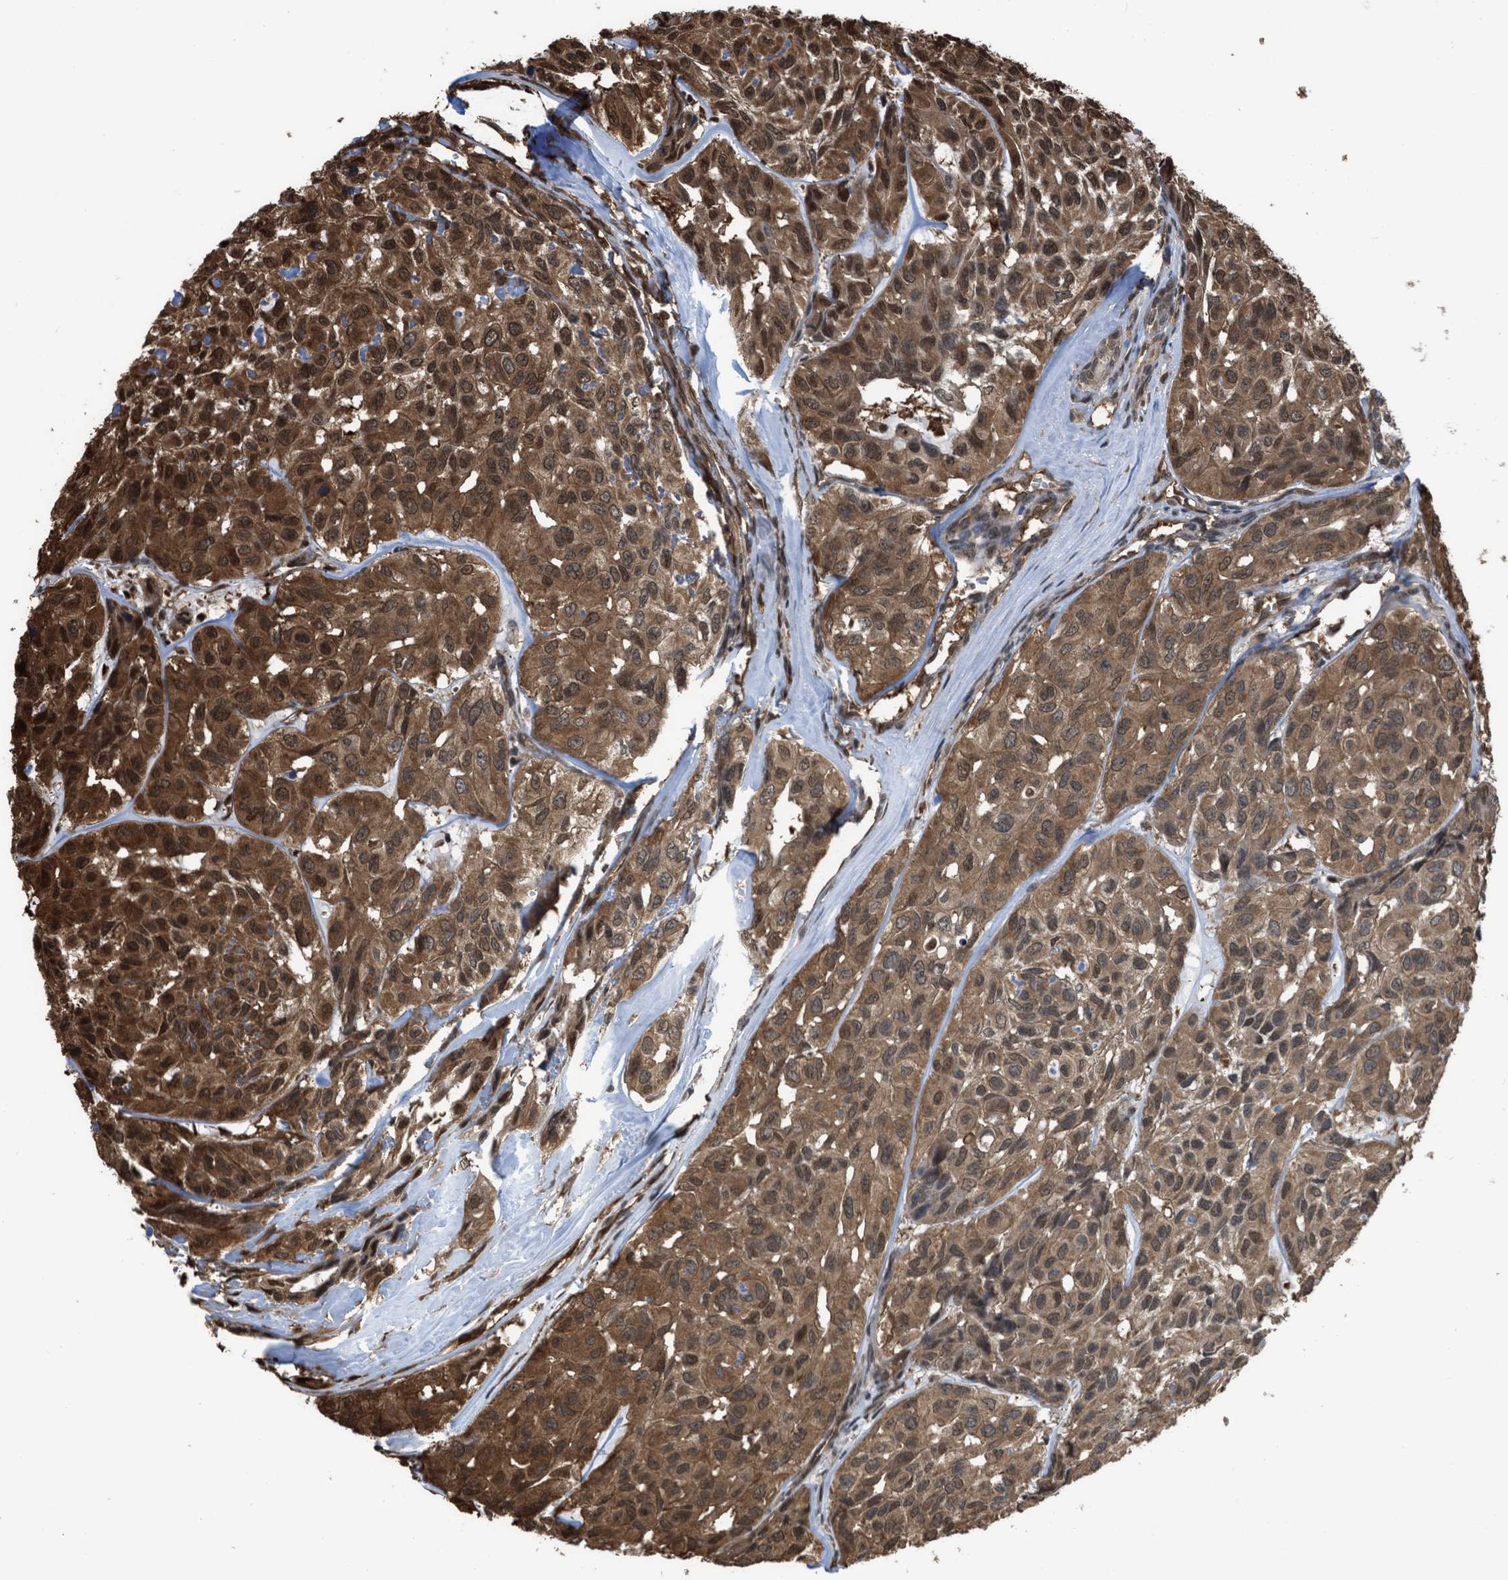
{"staining": {"intensity": "moderate", "quantity": ">75%", "location": "cytoplasmic/membranous,nuclear"}, "tissue": "head and neck cancer", "cell_type": "Tumor cells", "image_type": "cancer", "snomed": [{"axis": "morphology", "description": "Adenocarcinoma, NOS"}, {"axis": "topography", "description": "Salivary gland, NOS"}, {"axis": "topography", "description": "Head-Neck"}], "caption": "High-power microscopy captured an immunohistochemistry image of head and neck cancer (adenocarcinoma), revealing moderate cytoplasmic/membranous and nuclear expression in approximately >75% of tumor cells. (brown staining indicates protein expression, while blue staining denotes nuclei).", "gene": "YWHAG", "patient": {"sex": "female", "age": 76}}